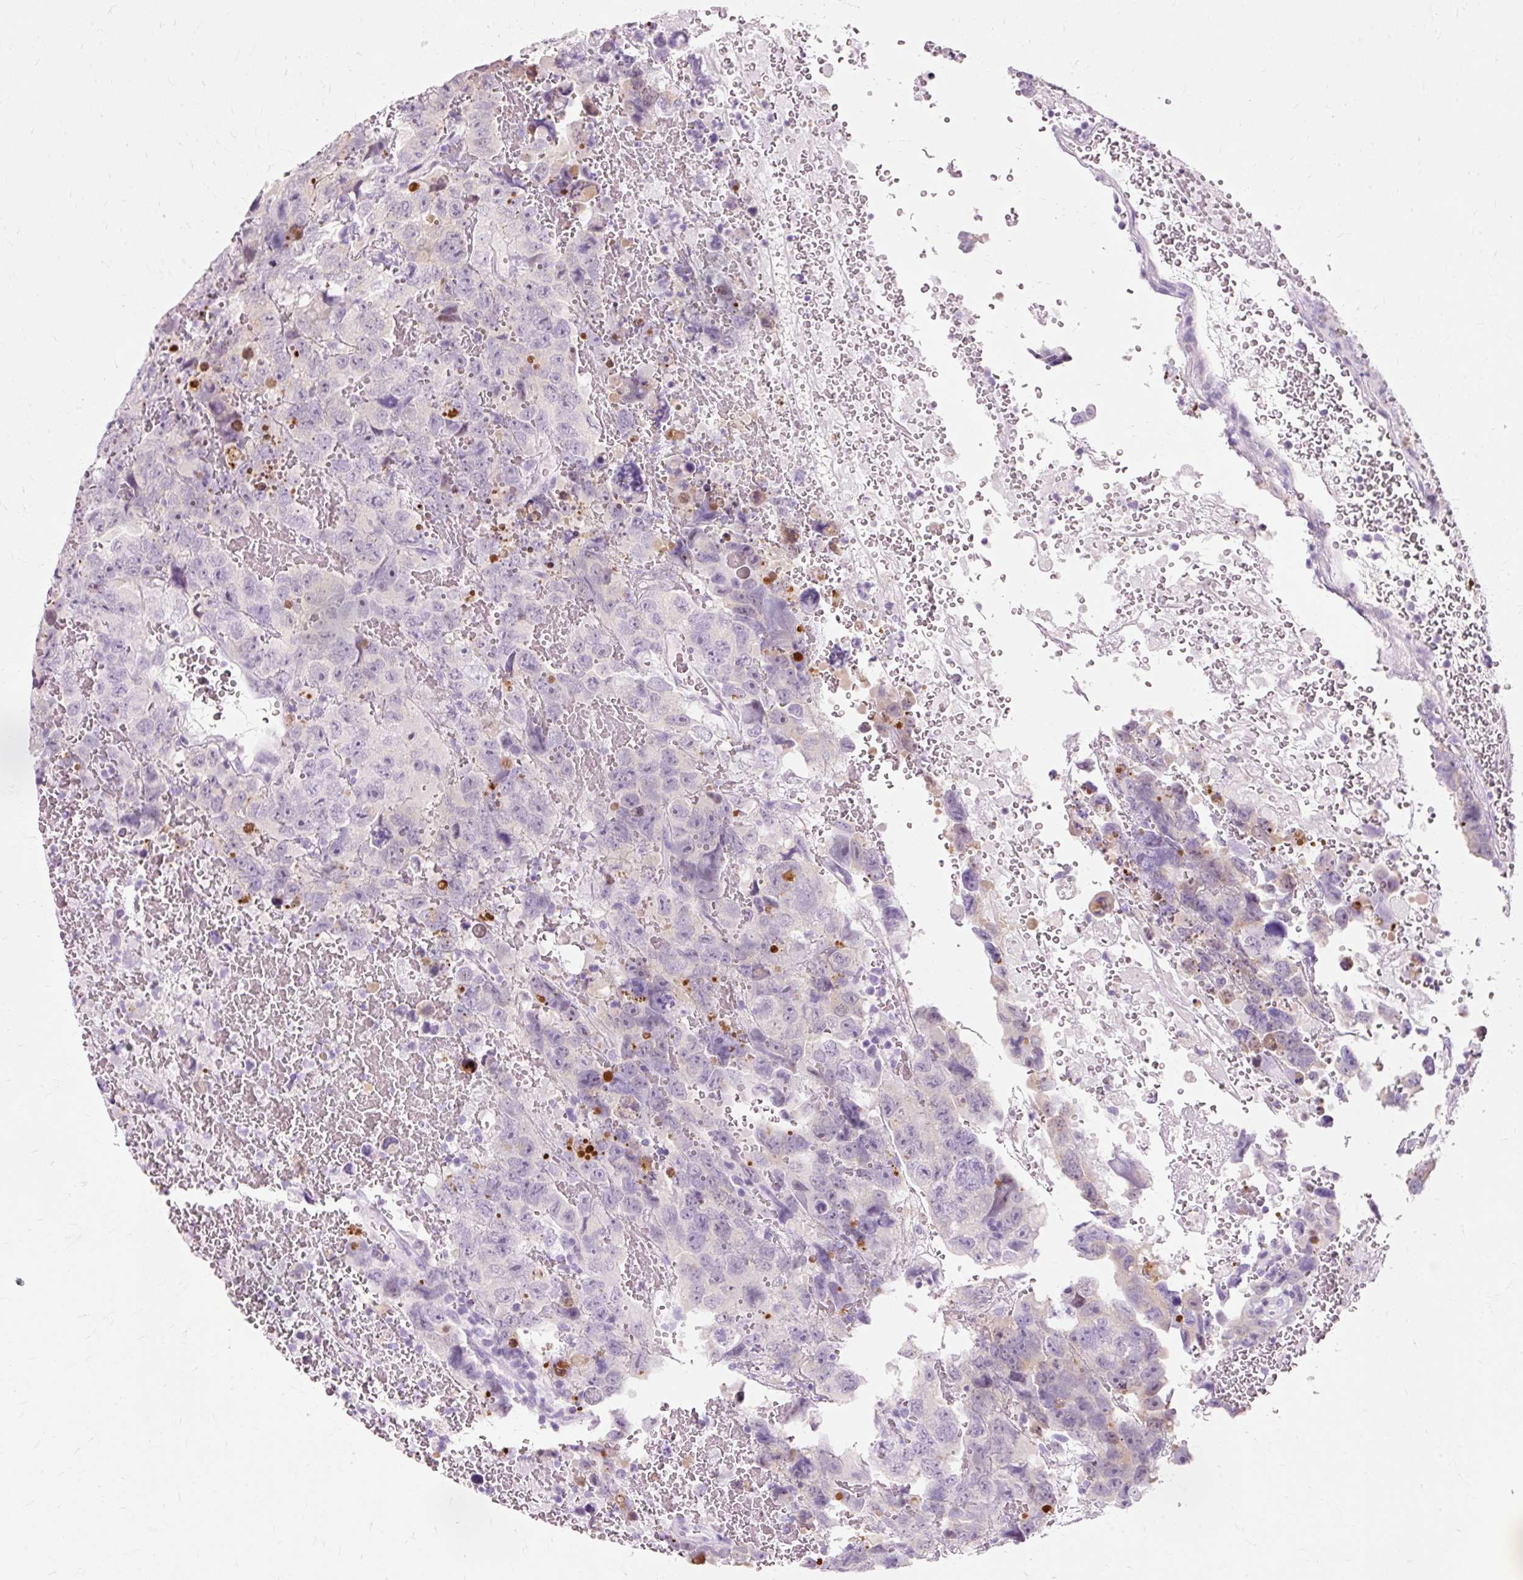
{"staining": {"intensity": "weak", "quantity": "<25%", "location": "nuclear"}, "tissue": "testis cancer", "cell_type": "Tumor cells", "image_type": "cancer", "snomed": [{"axis": "morphology", "description": "Carcinoma, Embryonal, NOS"}, {"axis": "topography", "description": "Testis"}], "caption": "Tumor cells are negative for brown protein staining in testis cancer.", "gene": "VN1R2", "patient": {"sex": "male", "age": 45}}